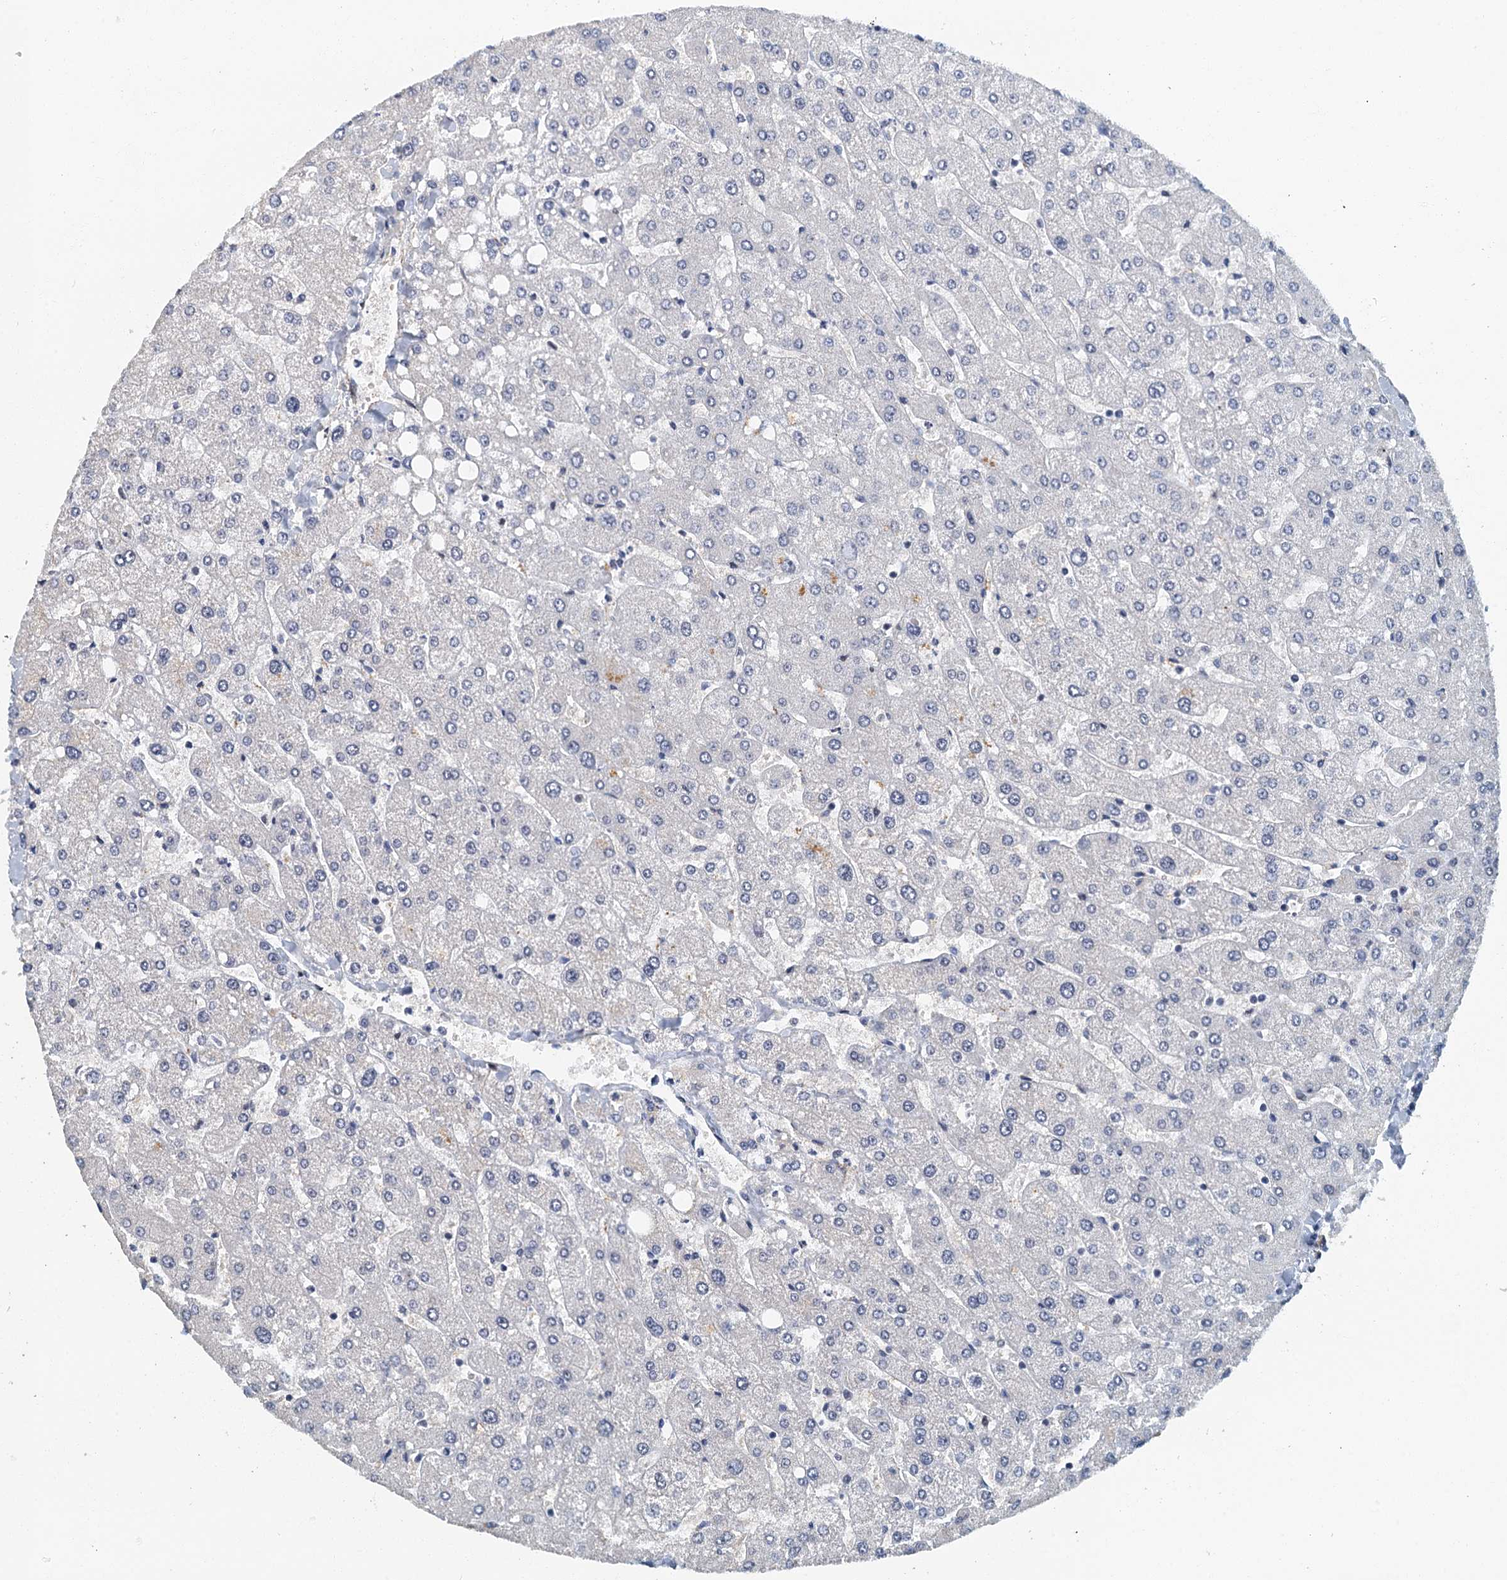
{"staining": {"intensity": "negative", "quantity": "none", "location": "none"}, "tissue": "liver", "cell_type": "Cholangiocytes", "image_type": "normal", "snomed": [{"axis": "morphology", "description": "Normal tissue, NOS"}, {"axis": "topography", "description": "Liver"}], "caption": "IHC micrograph of benign human liver stained for a protein (brown), which displays no staining in cholangiocytes. Brightfield microscopy of immunohistochemistry (IHC) stained with DAB (3,3'-diaminobenzidine) (brown) and hematoxylin (blue), captured at high magnification.", "gene": "GADL1", "patient": {"sex": "male", "age": 55}}